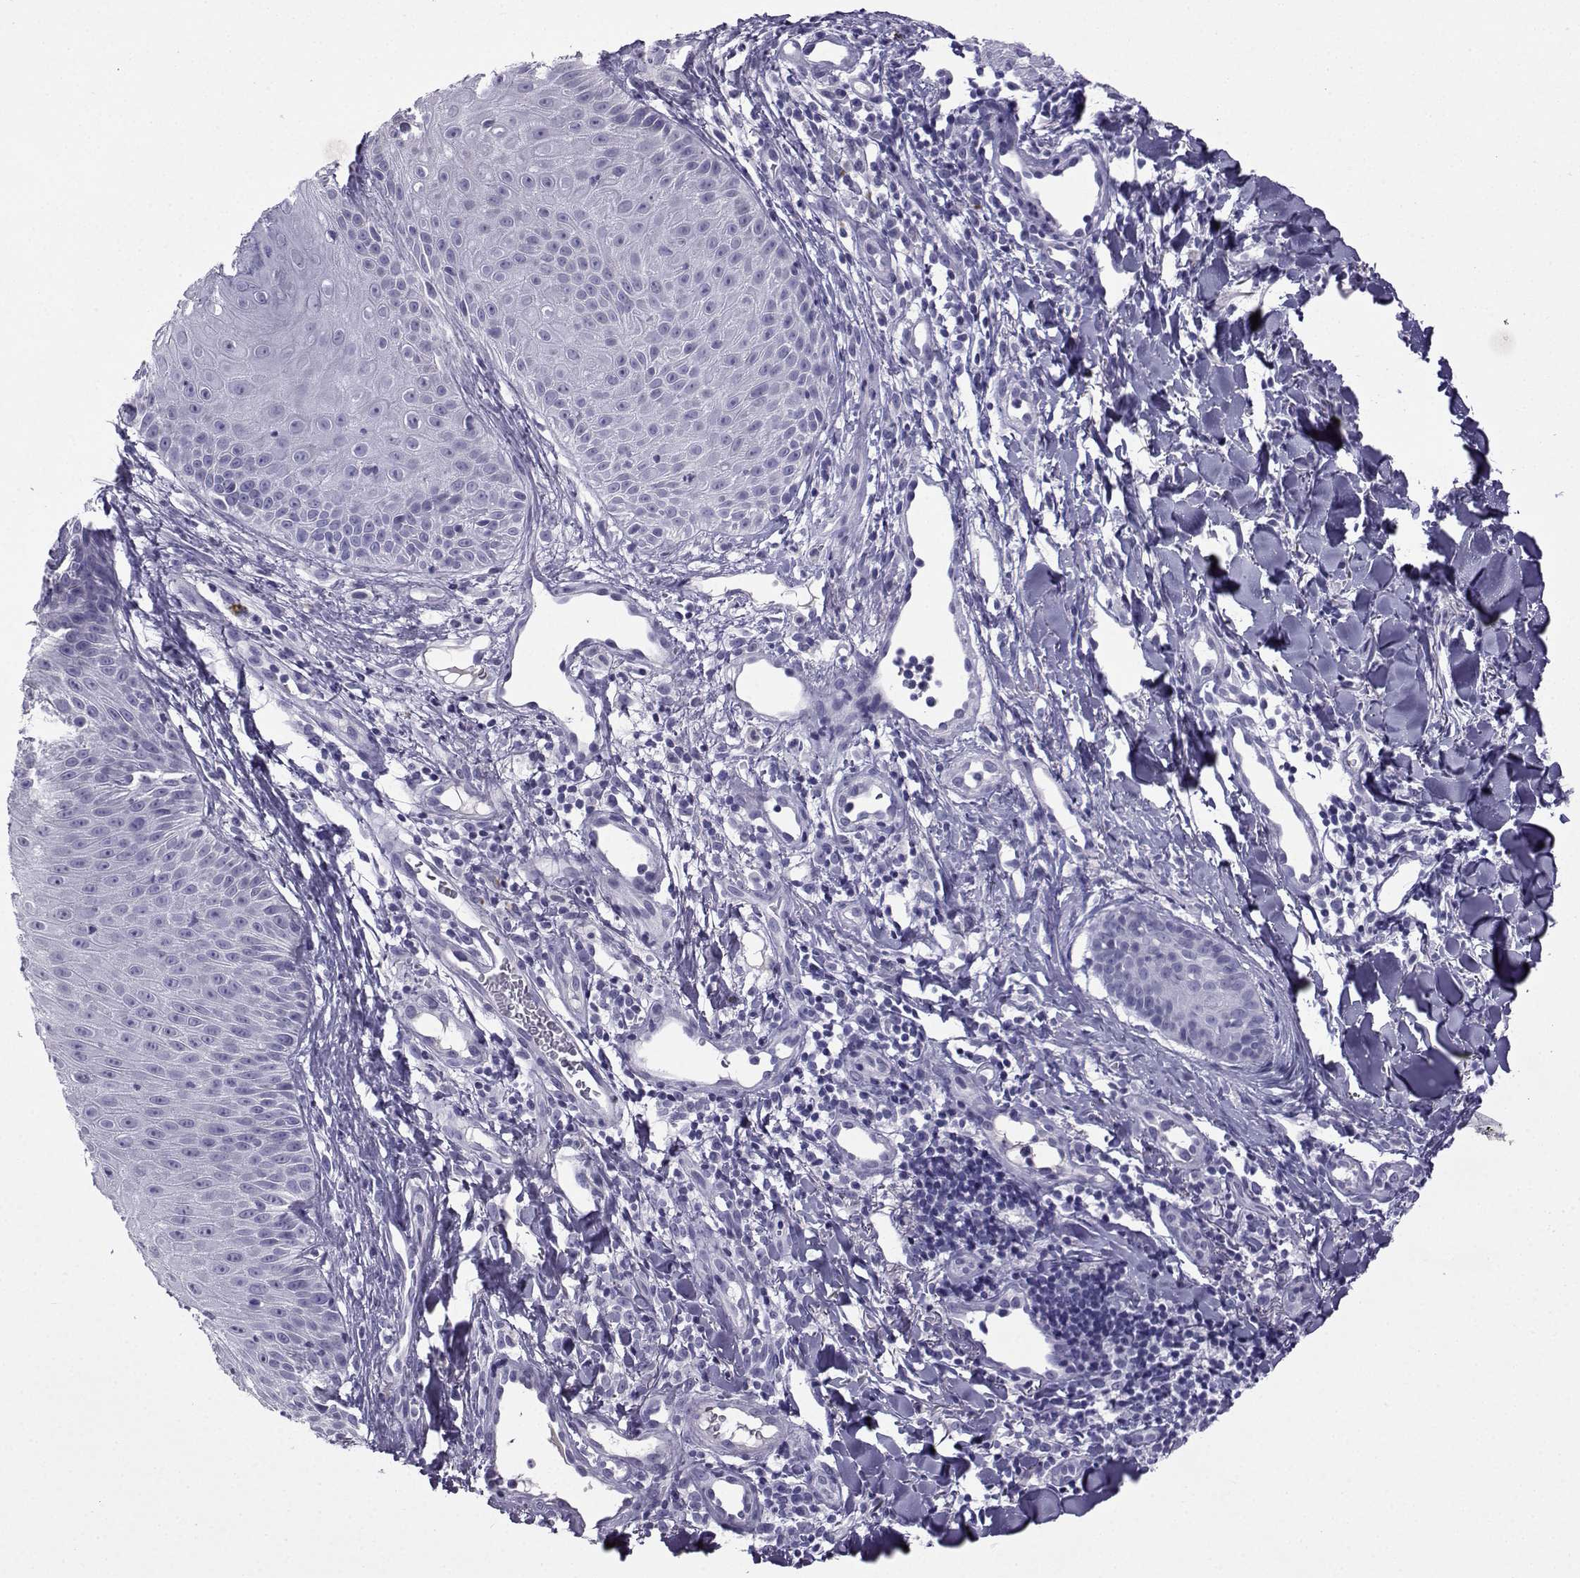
{"staining": {"intensity": "negative", "quantity": "none", "location": "none"}, "tissue": "melanoma", "cell_type": "Tumor cells", "image_type": "cancer", "snomed": [{"axis": "morphology", "description": "Malignant melanoma, NOS"}, {"axis": "topography", "description": "Skin"}], "caption": "This micrograph is of melanoma stained with immunohistochemistry to label a protein in brown with the nuclei are counter-stained blue. There is no staining in tumor cells.", "gene": "ARMC2", "patient": {"sex": "male", "age": 67}}